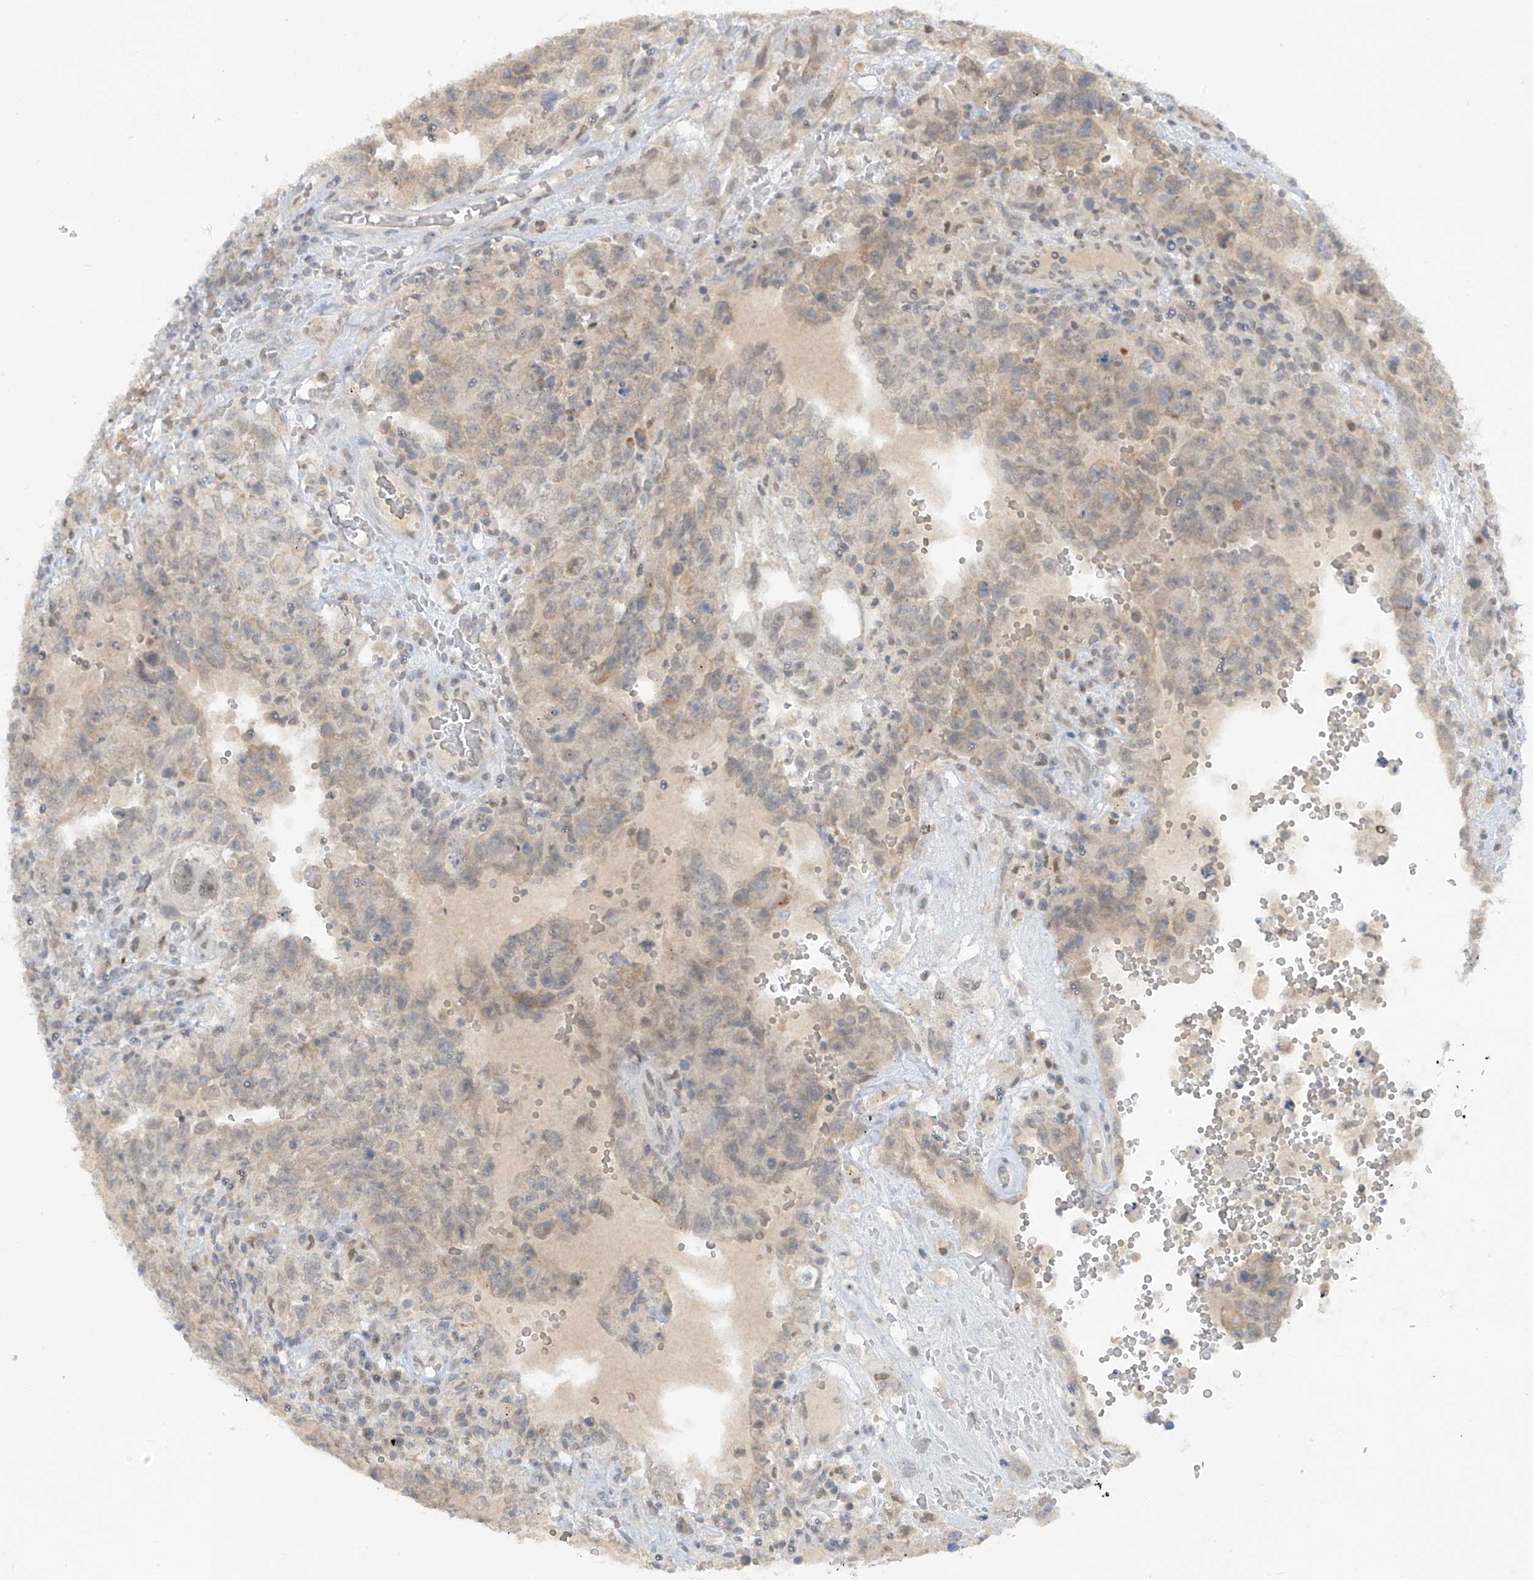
{"staining": {"intensity": "weak", "quantity": "<25%", "location": "cytoplasmic/membranous"}, "tissue": "testis cancer", "cell_type": "Tumor cells", "image_type": "cancer", "snomed": [{"axis": "morphology", "description": "Carcinoma, Embryonal, NOS"}, {"axis": "topography", "description": "Testis"}], "caption": "This is an IHC micrograph of testis cancer (embryonal carcinoma). There is no positivity in tumor cells.", "gene": "METAP1D", "patient": {"sex": "male", "age": 26}}